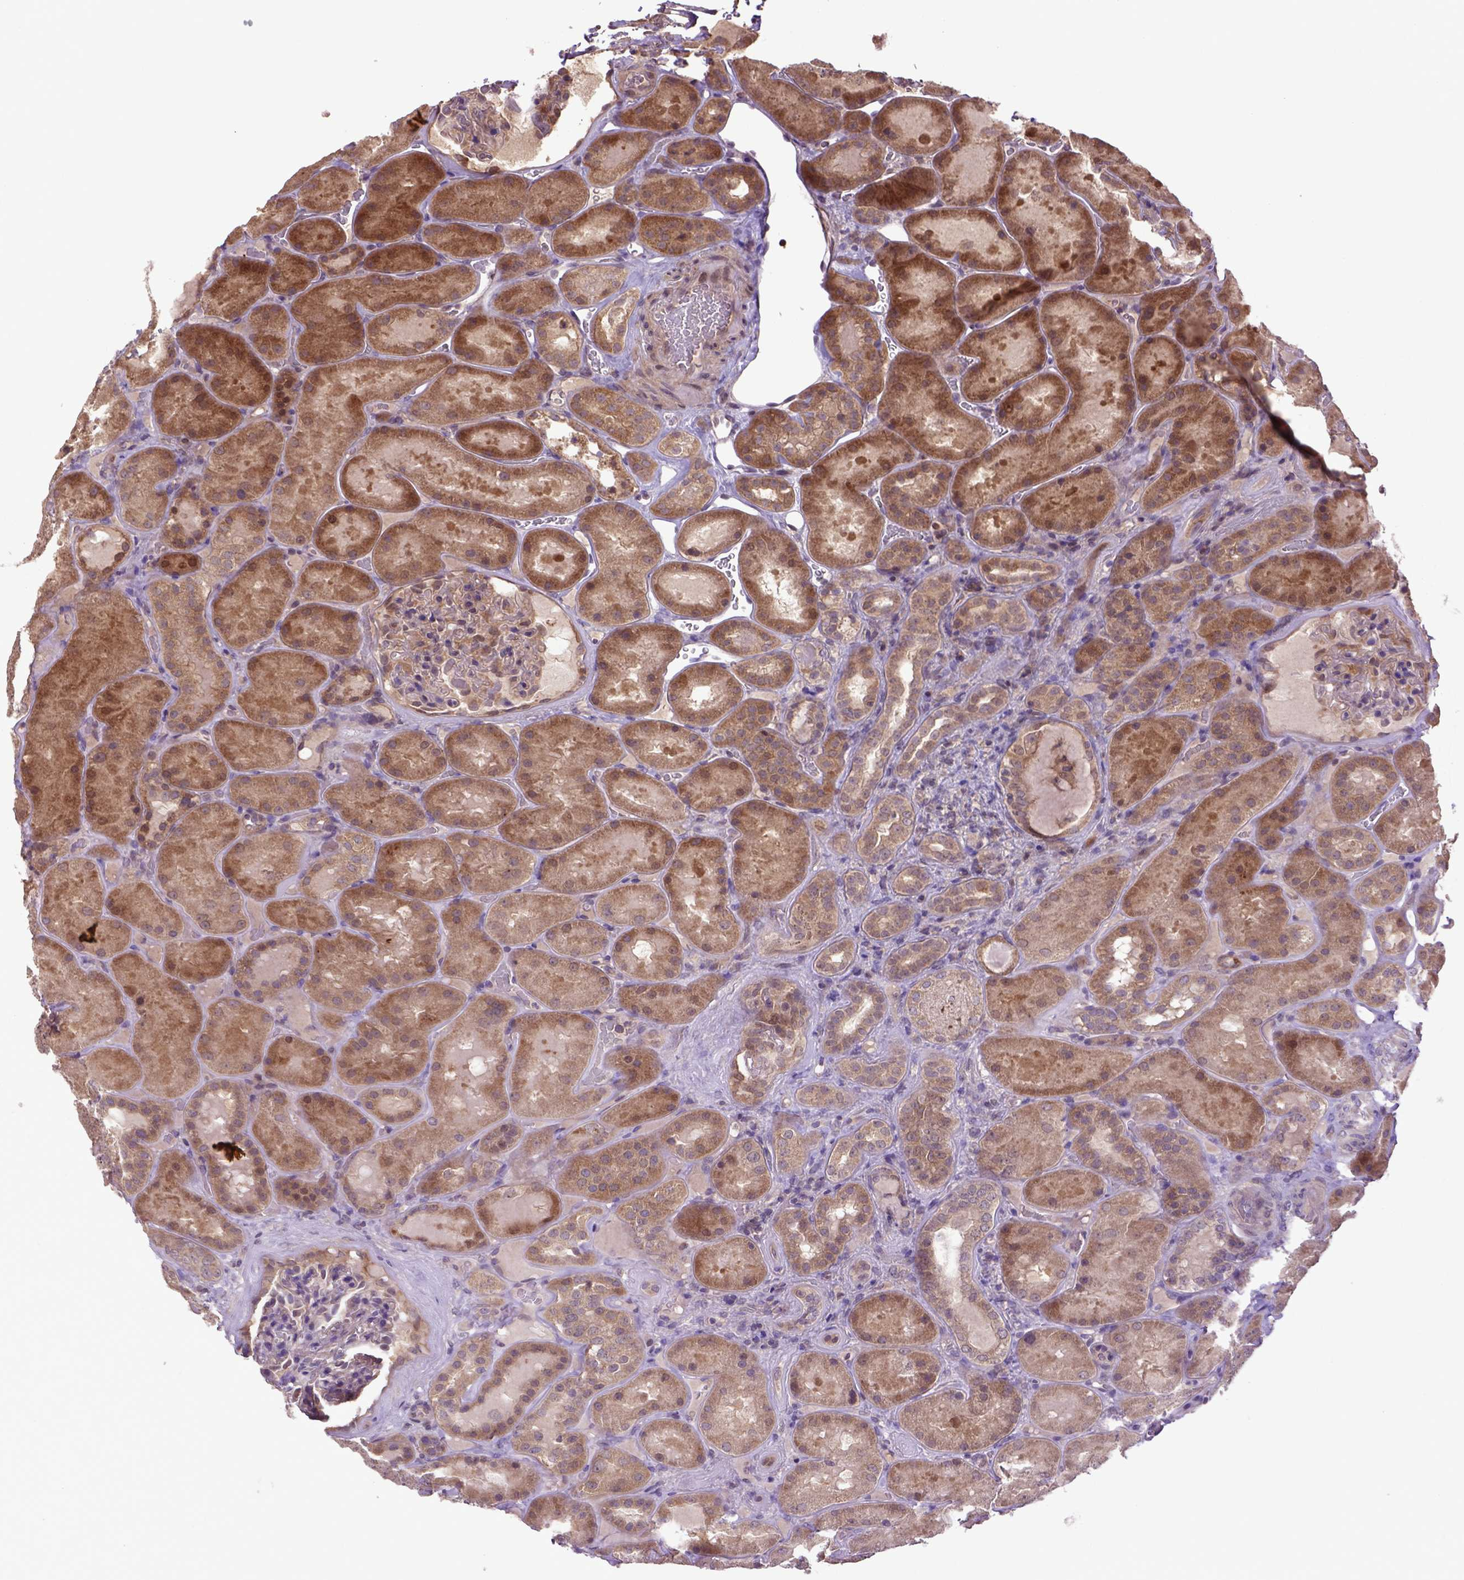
{"staining": {"intensity": "moderate", "quantity": "25%-75%", "location": "cytoplasmic/membranous"}, "tissue": "kidney", "cell_type": "Cells in glomeruli", "image_type": "normal", "snomed": [{"axis": "morphology", "description": "Normal tissue, NOS"}, {"axis": "topography", "description": "Kidney"}], "caption": "Protein analysis of unremarkable kidney shows moderate cytoplasmic/membranous positivity in approximately 25%-75% of cells in glomeruli.", "gene": "HSPBP1", "patient": {"sex": "male", "age": 73}}